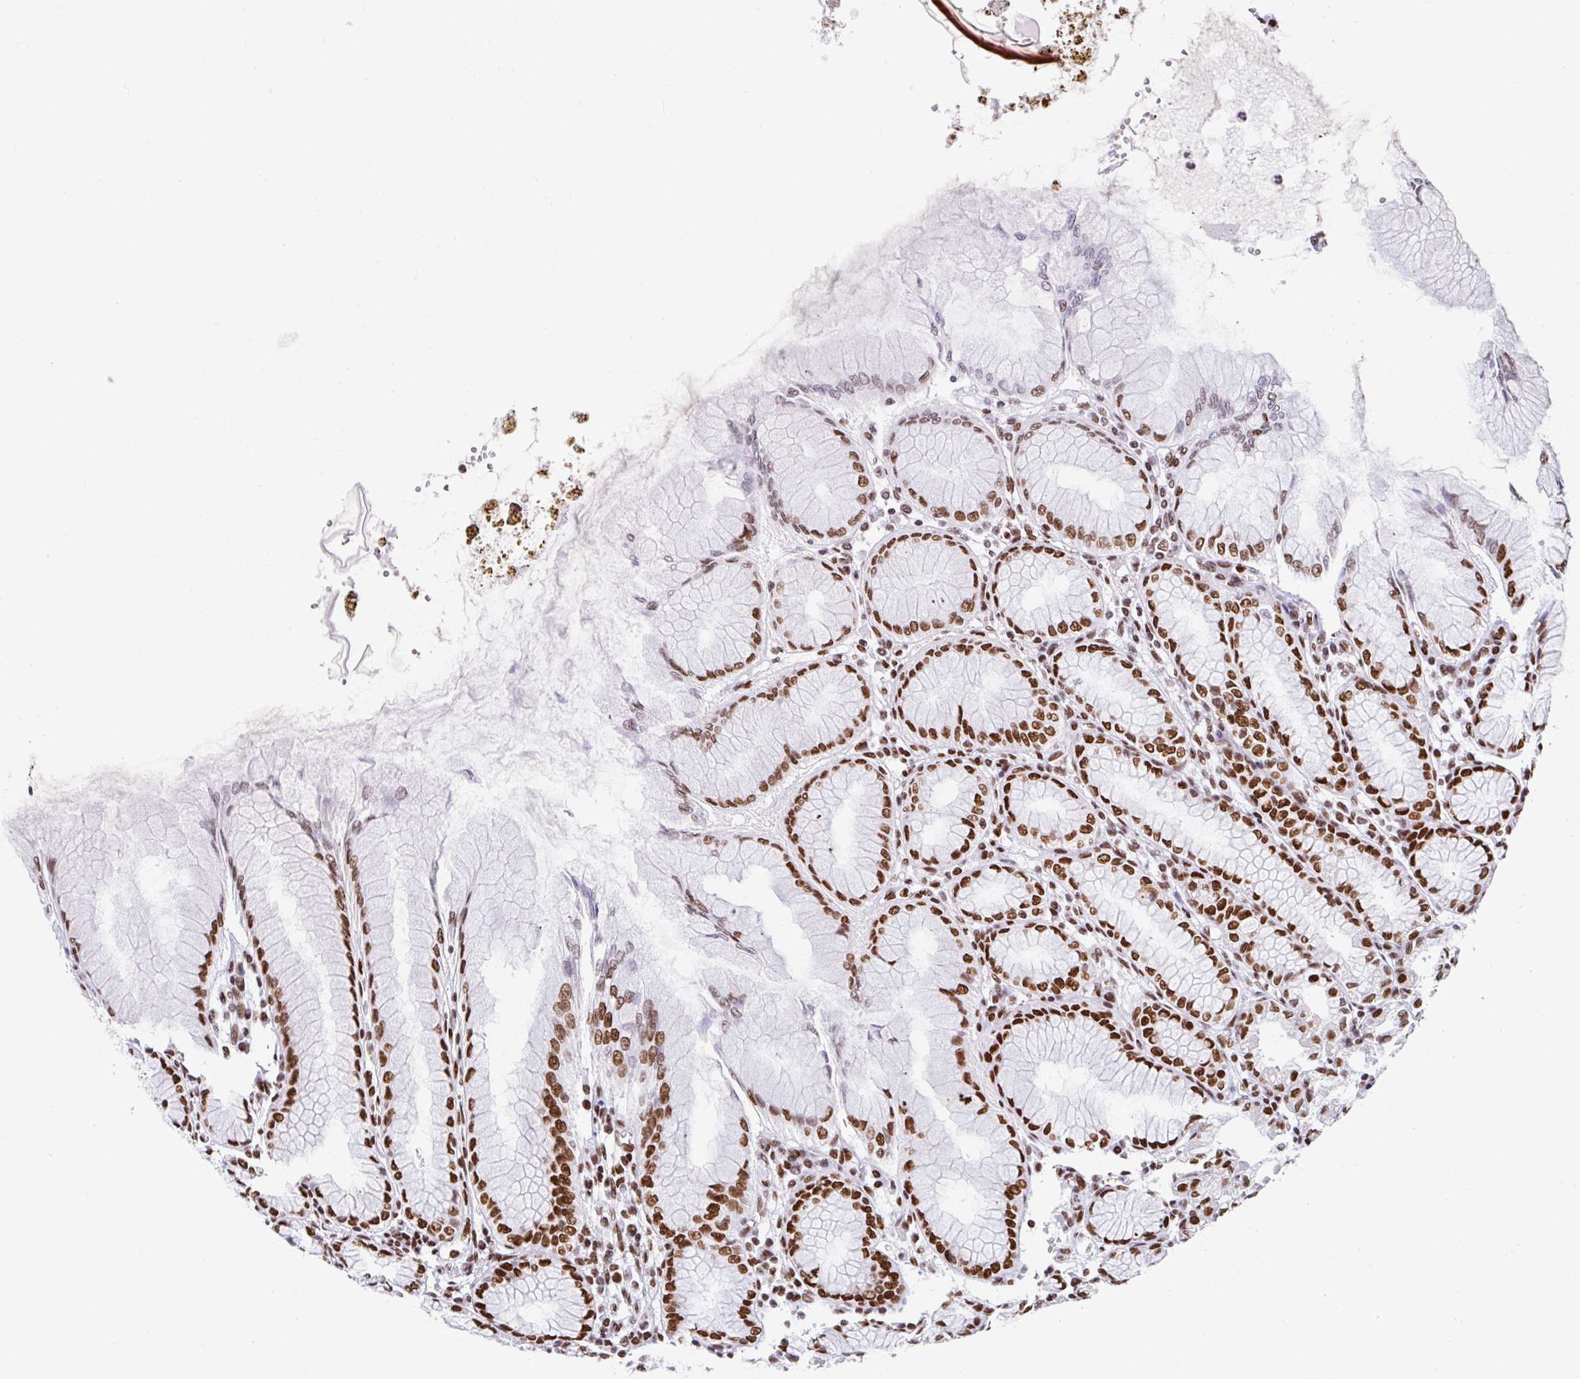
{"staining": {"intensity": "strong", "quantity": ">75%", "location": "nuclear"}, "tissue": "stomach", "cell_type": "Glandular cells", "image_type": "normal", "snomed": [{"axis": "morphology", "description": "Normal tissue, NOS"}, {"axis": "topography", "description": "Stomach"}], "caption": "Immunohistochemistry (IHC) of unremarkable stomach exhibits high levels of strong nuclear staining in approximately >75% of glandular cells.", "gene": "KHDRBS1", "patient": {"sex": "female", "age": 57}}